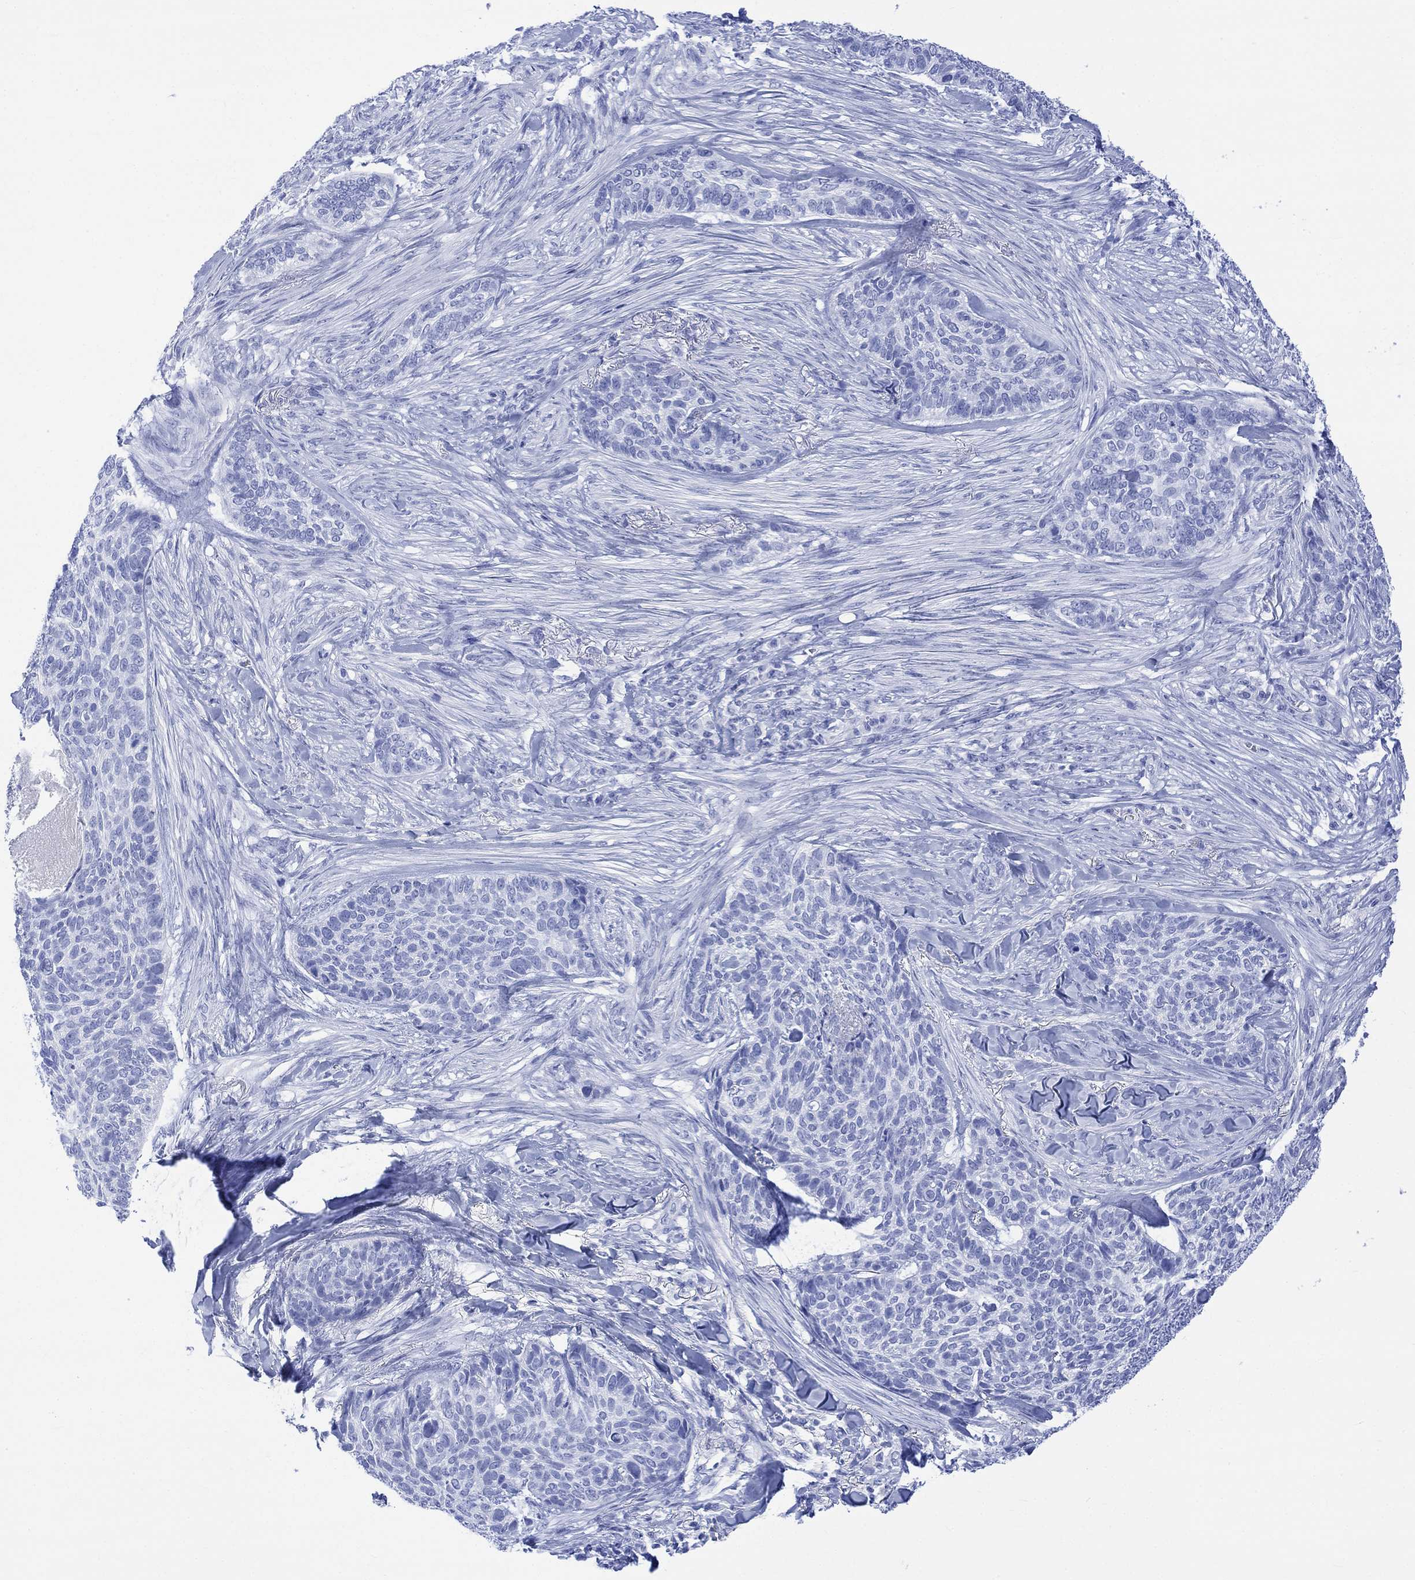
{"staining": {"intensity": "negative", "quantity": "none", "location": "none"}, "tissue": "skin cancer", "cell_type": "Tumor cells", "image_type": "cancer", "snomed": [{"axis": "morphology", "description": "Basal cell carcinoma"}, {"axis": "topography", "description": "Skin"}], "caption": "Tumor cells are negative for brown protein staining in basal cell carcinoma (skin).", "gene": "CELF4", "patient": {"sex": "female", "age": 69}}